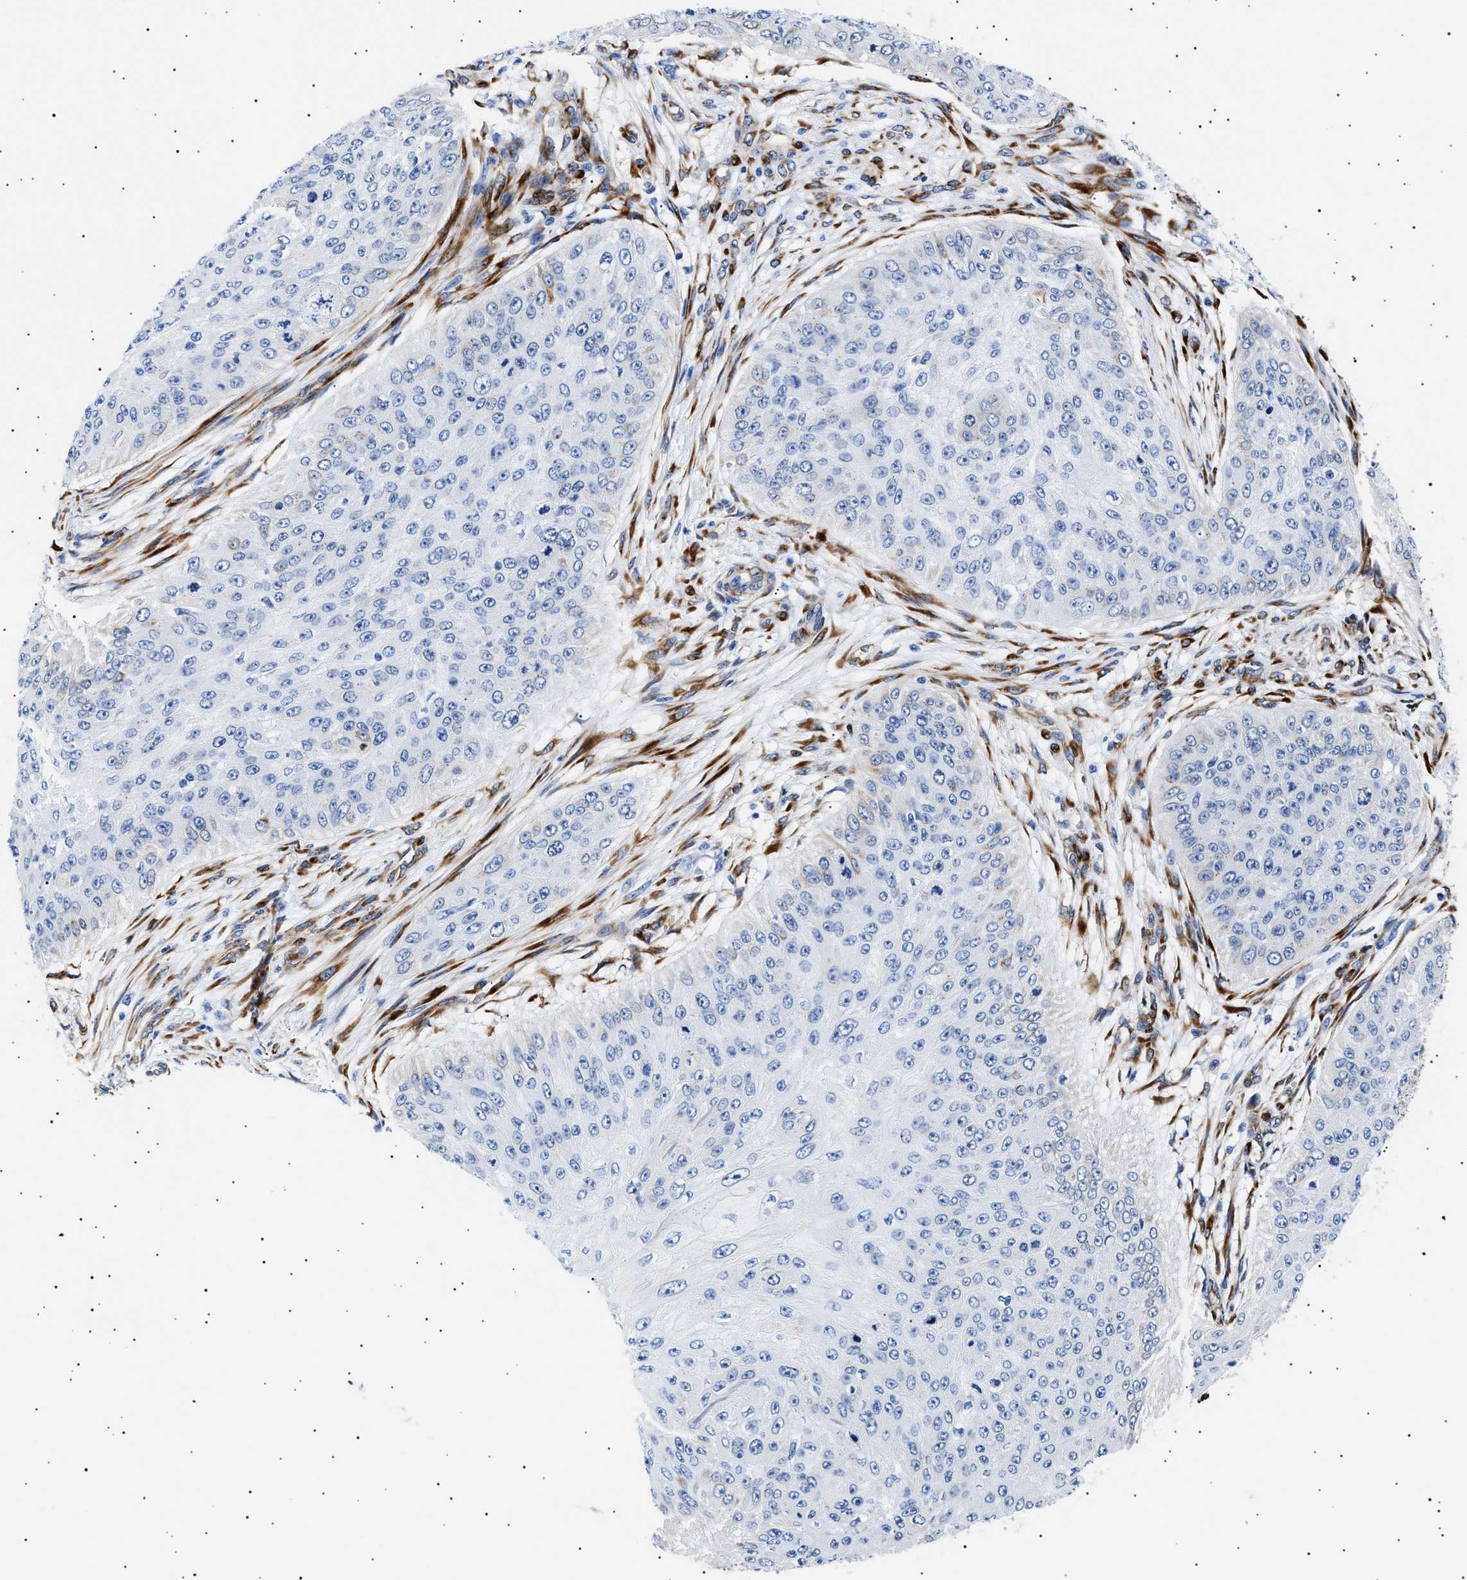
{"staining": {"intensity": "negative", "quantity": "none", "location": "none"}, "tissue": "skin cancer", "cell_type": "Tumor cells", "image_type": "cancer", "snomed": [{"axis": "morphology", "description": "Squamous cell carcinoma, NOS"}, {"axis": "topography", "description": "Skin"}], "caption": "The photomicrograph reveals no significant positivity in tumor cells of squamous cell carcinoma (skin).", "gene": "HEMGN", "patient": {"sex": "female", "age": 80}}